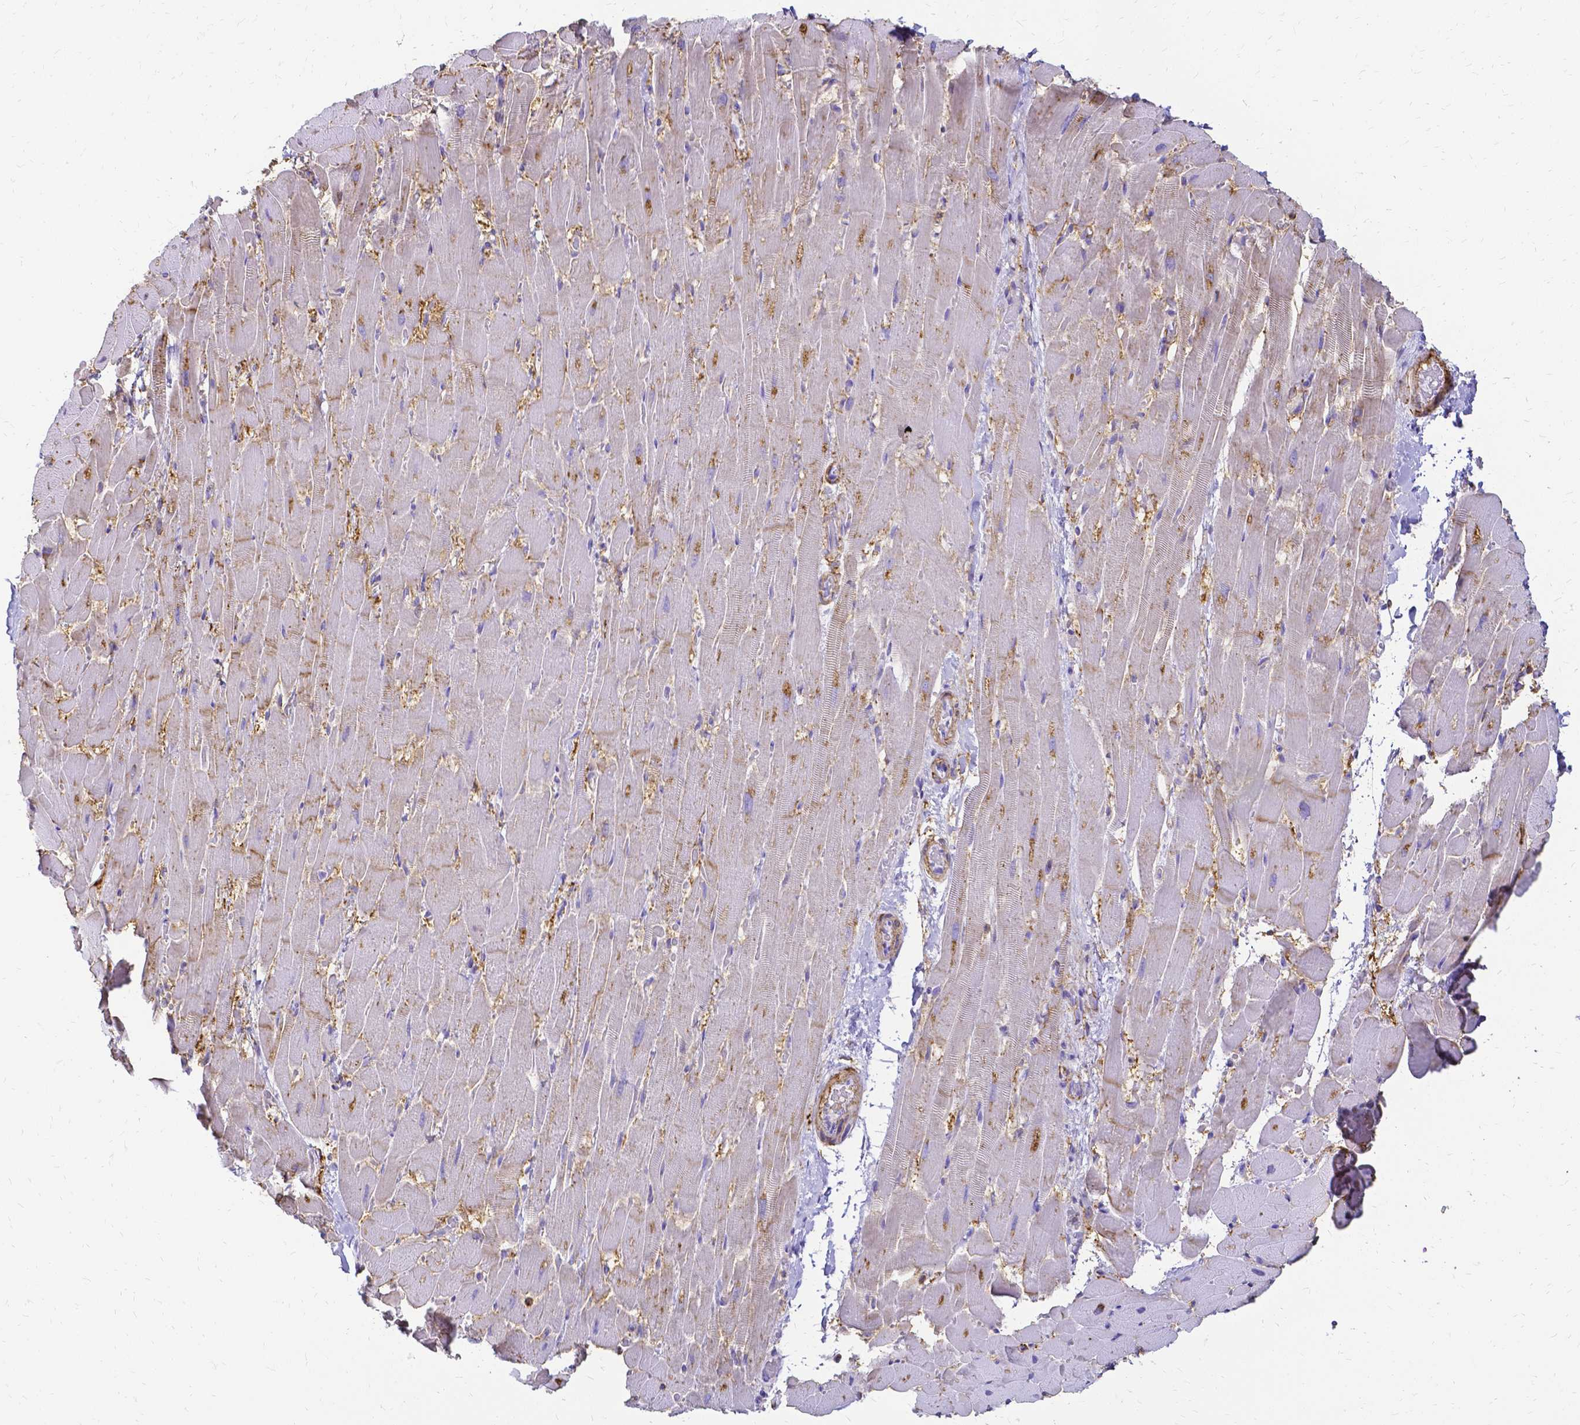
{"staining": {"intensity": "weak", "quantity": "<25%", "location": "cytoplasmic/membranous"}, "tissue": "heart muscle", "cell_type": "Cardiomyocytes", "image_type": "normal", "snomed": [{"axis": "morphology", "description": "Normal tissue, NOS"}, {"axis": "topography", "description": "Heart"}], "caption": "The histopathology image exhibits no staining of cardiomyocytes in benign heart muscle.", "gene": "HSPA12A", "patient": {"sex": "male", "age": 37}}